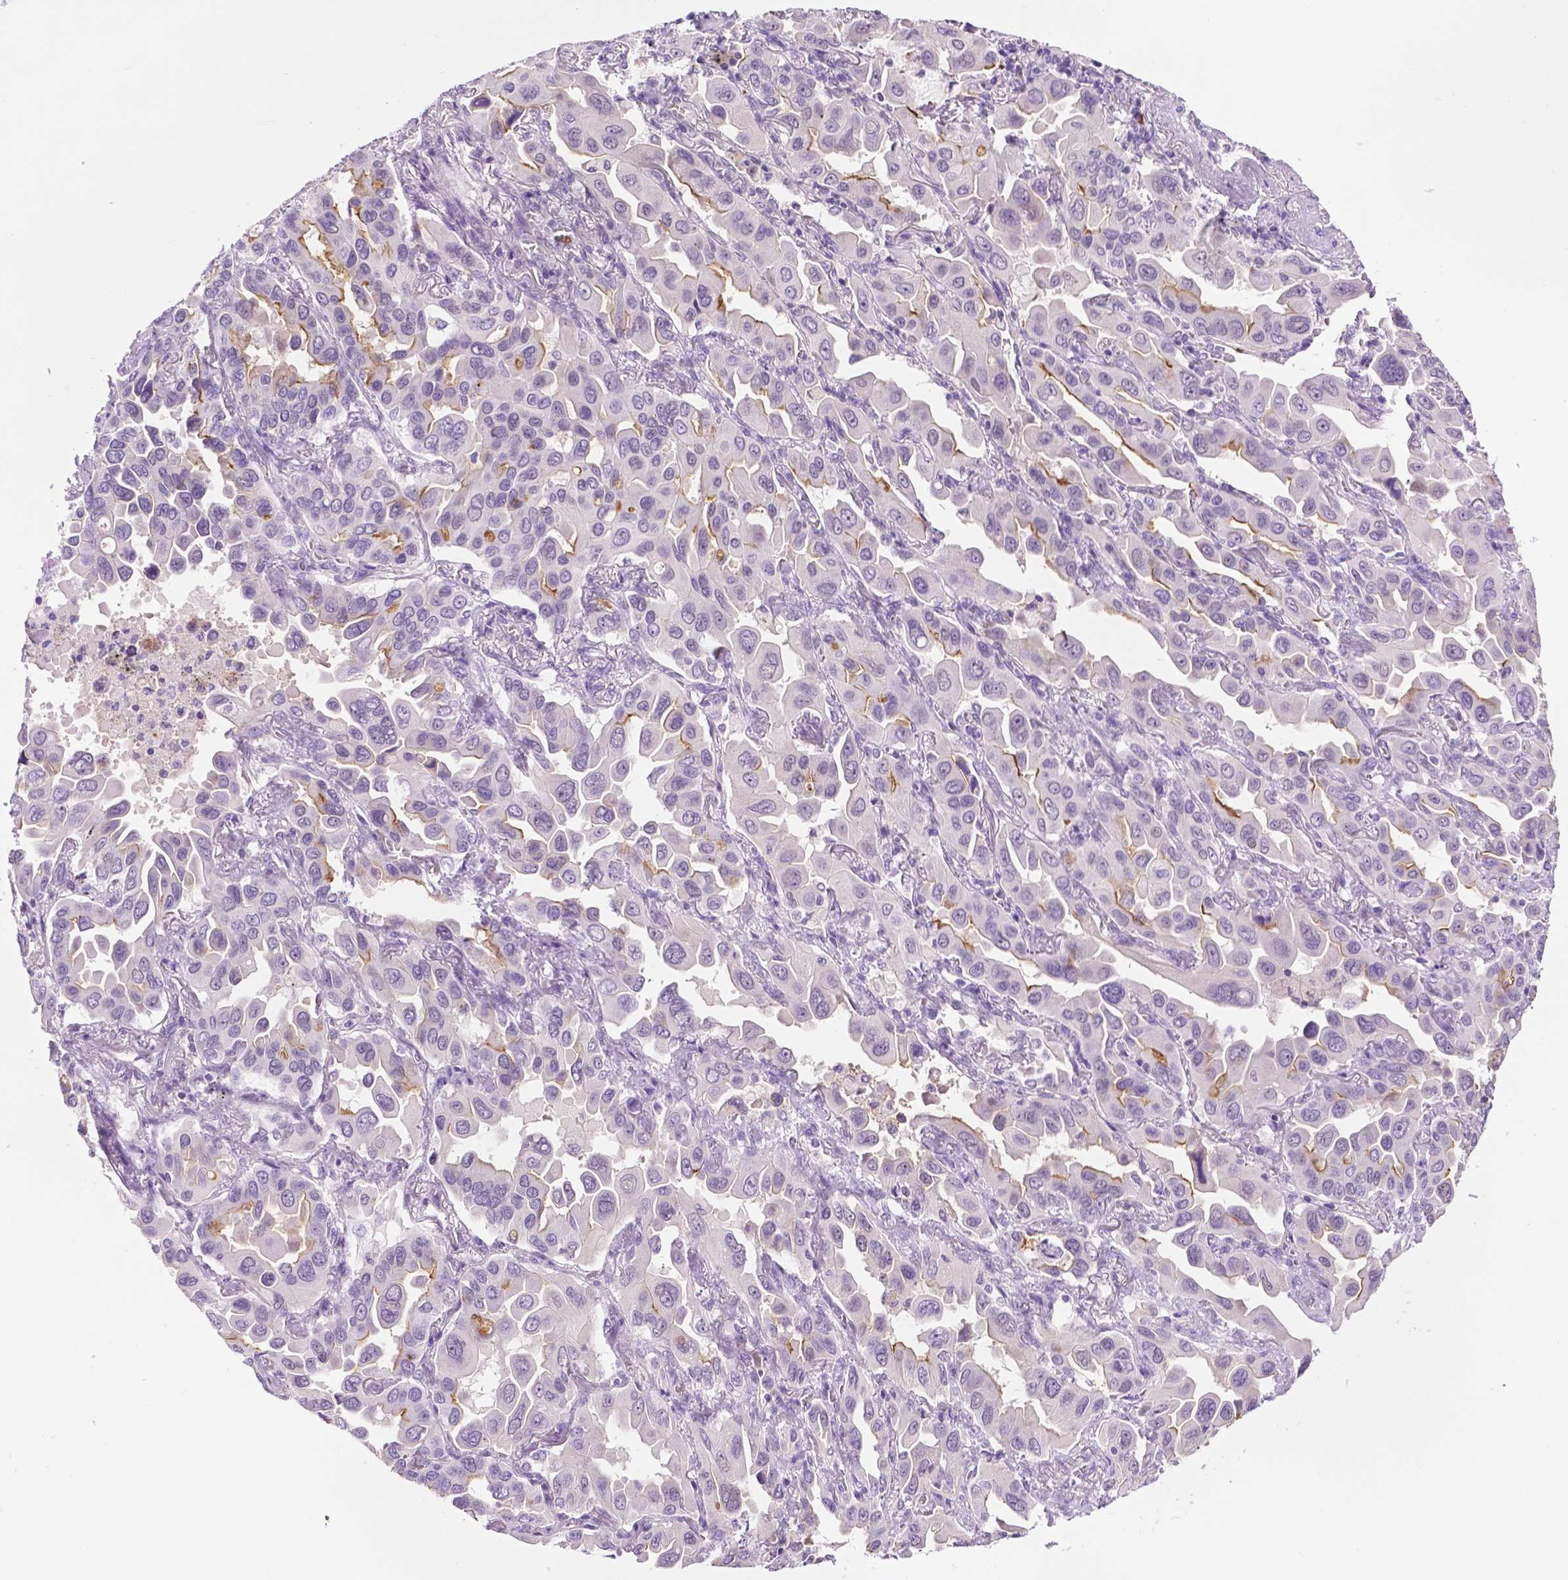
{"staining": {"intensity": "weak", "quantity": "<25%", "location": "cytoplasmic/membranous"}, "tissue": "lung cancer", "cell_type": "Tumor cells", "image_type": "cancer", "snomed": [{"axis": "morphology", "description": "Adenocarcinoma, NOS"}, {"axis": "topography", "description": "Lung"}], "caption": "This is an immunohistochemistry (IHC) histopathology image of lung adenocarcinoma. There is no expression in tumor cells.", "gene": "MMP27", "patient": {"sex": "male", "age": 64}}